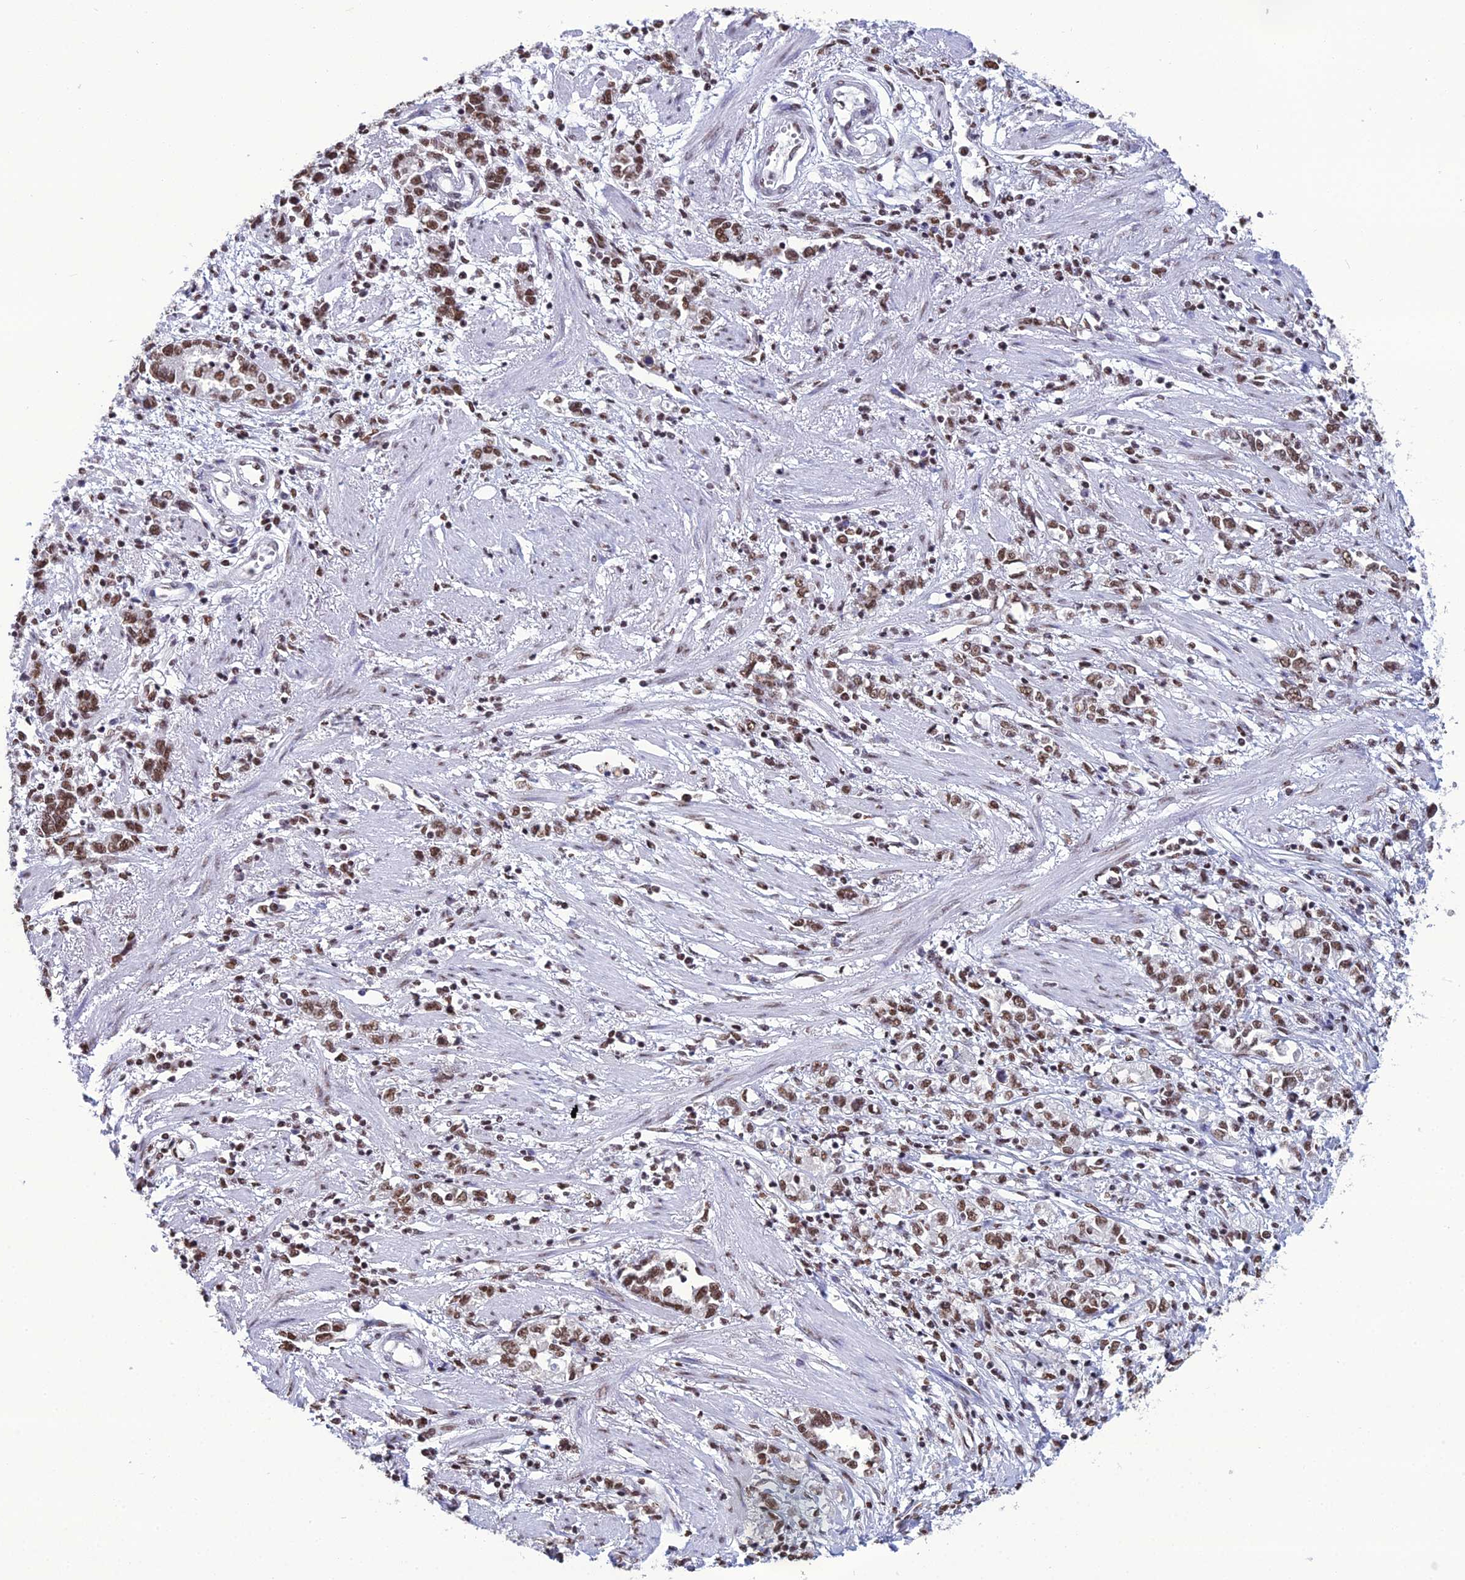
{"staining": {"intensity": "moderate", "quantity": ">75%", "location": "nuclear"}, "tissue": "stomach cancer", "cell_type": "Tumor cells", "image_type": "cancer", "snomed": [{"axis": "morphology", "description": "Adenocarcinoma, NOS"}, {"axis": "topography", "description": "Stomach"}], "caption": "The immunohistochemical stain labels moderate nuclear expression in tumor cells of stomach cancer tissue.", "gene": "PRAMEF12", "patient": {"sex": "female", "age": 76}}